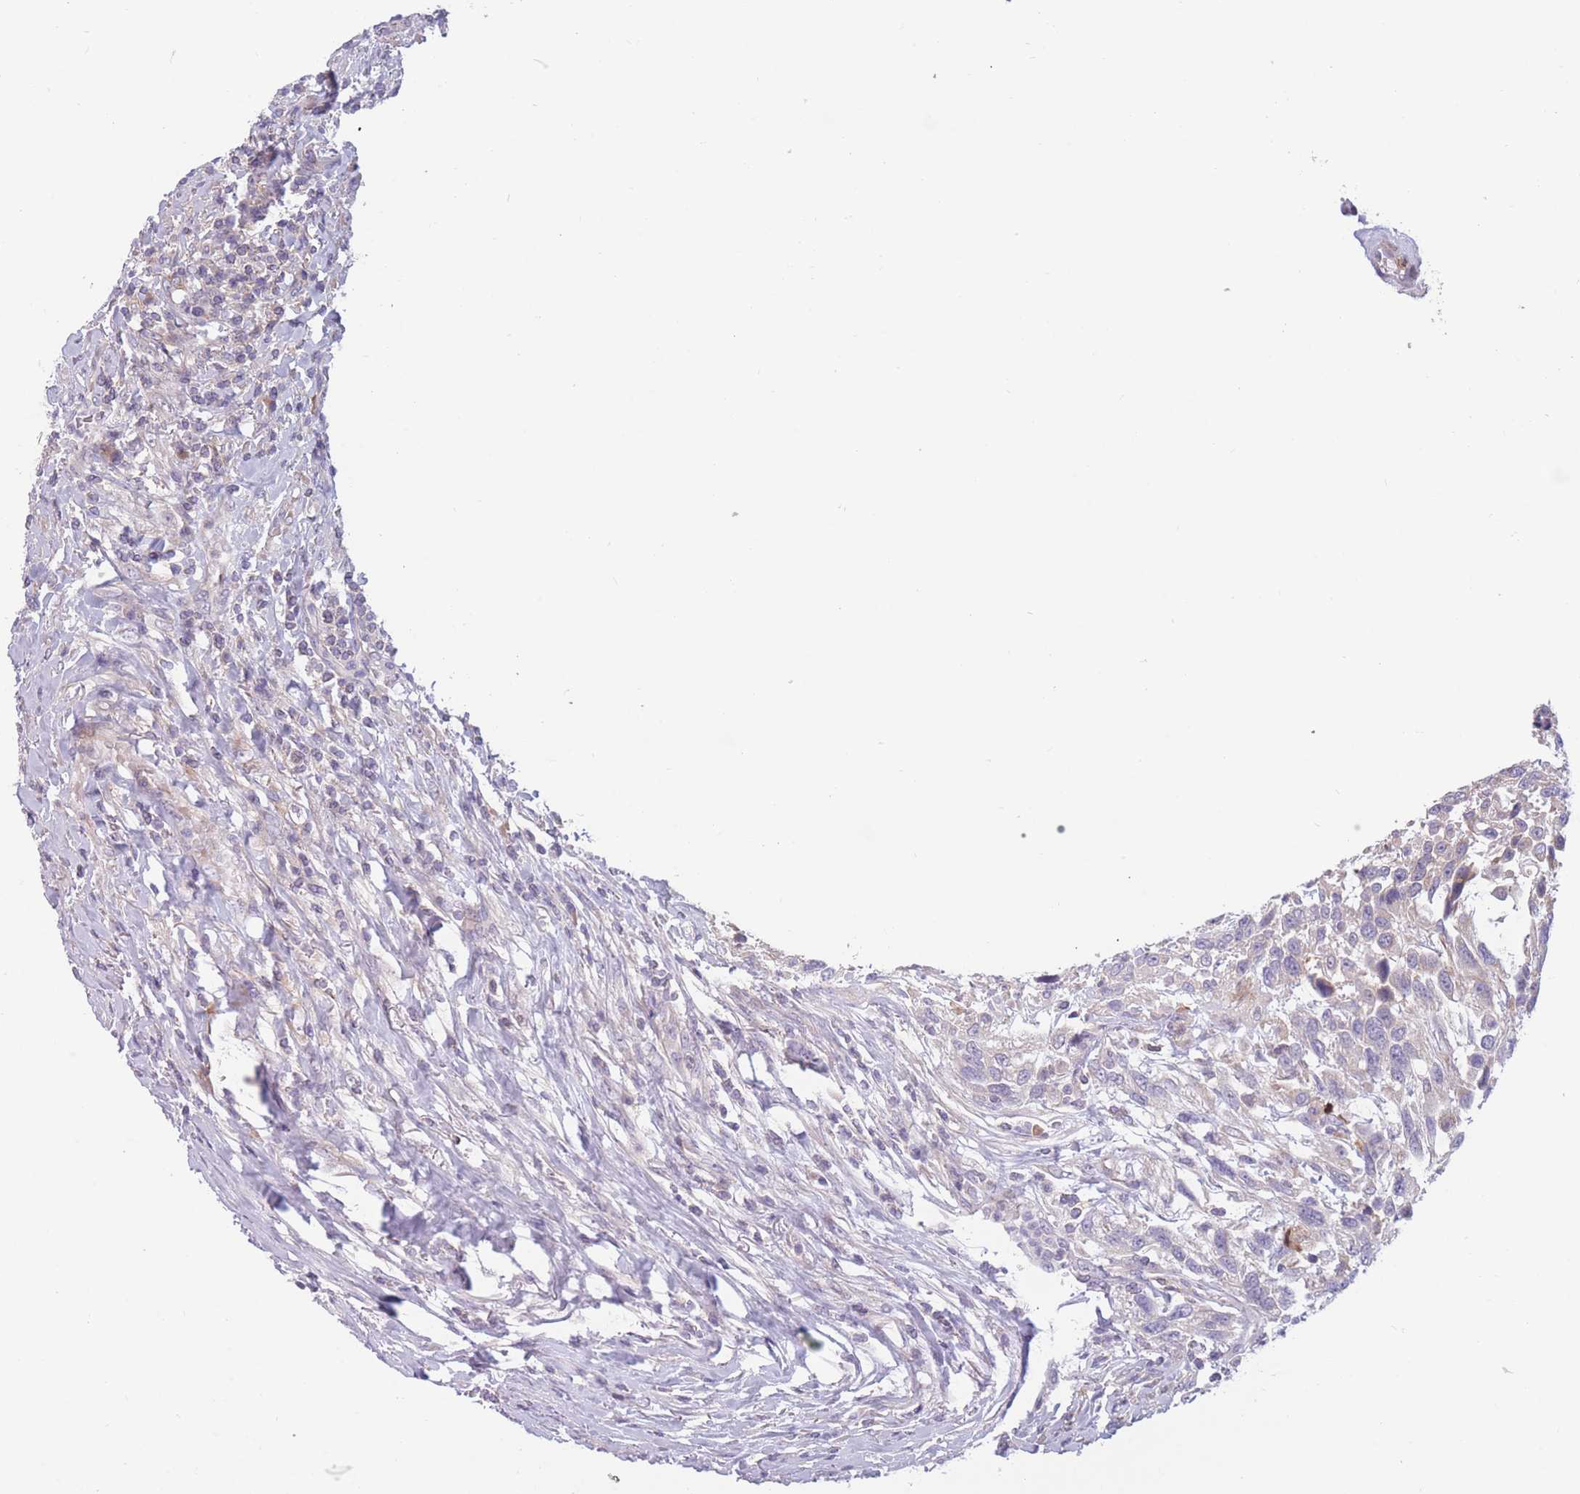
{"staining": {"intensity": "negative", "quantity": "none", "location": "none"}, "tissue": "urothelial cancer", "cell_type": "Tumor cells", "image_type": "cancer", "snomed": [{"axis": "morphology", "description": "Urothelial carcinoma, High grade"}, {"axis": "topography", "description": "Urinary bladder"}], "caption": "Tumor cells show no significant protein staining in high-grade urothelial carcinoma.", "gene": "PDE4A", "patient": {"sex": "female", "age": 70}}